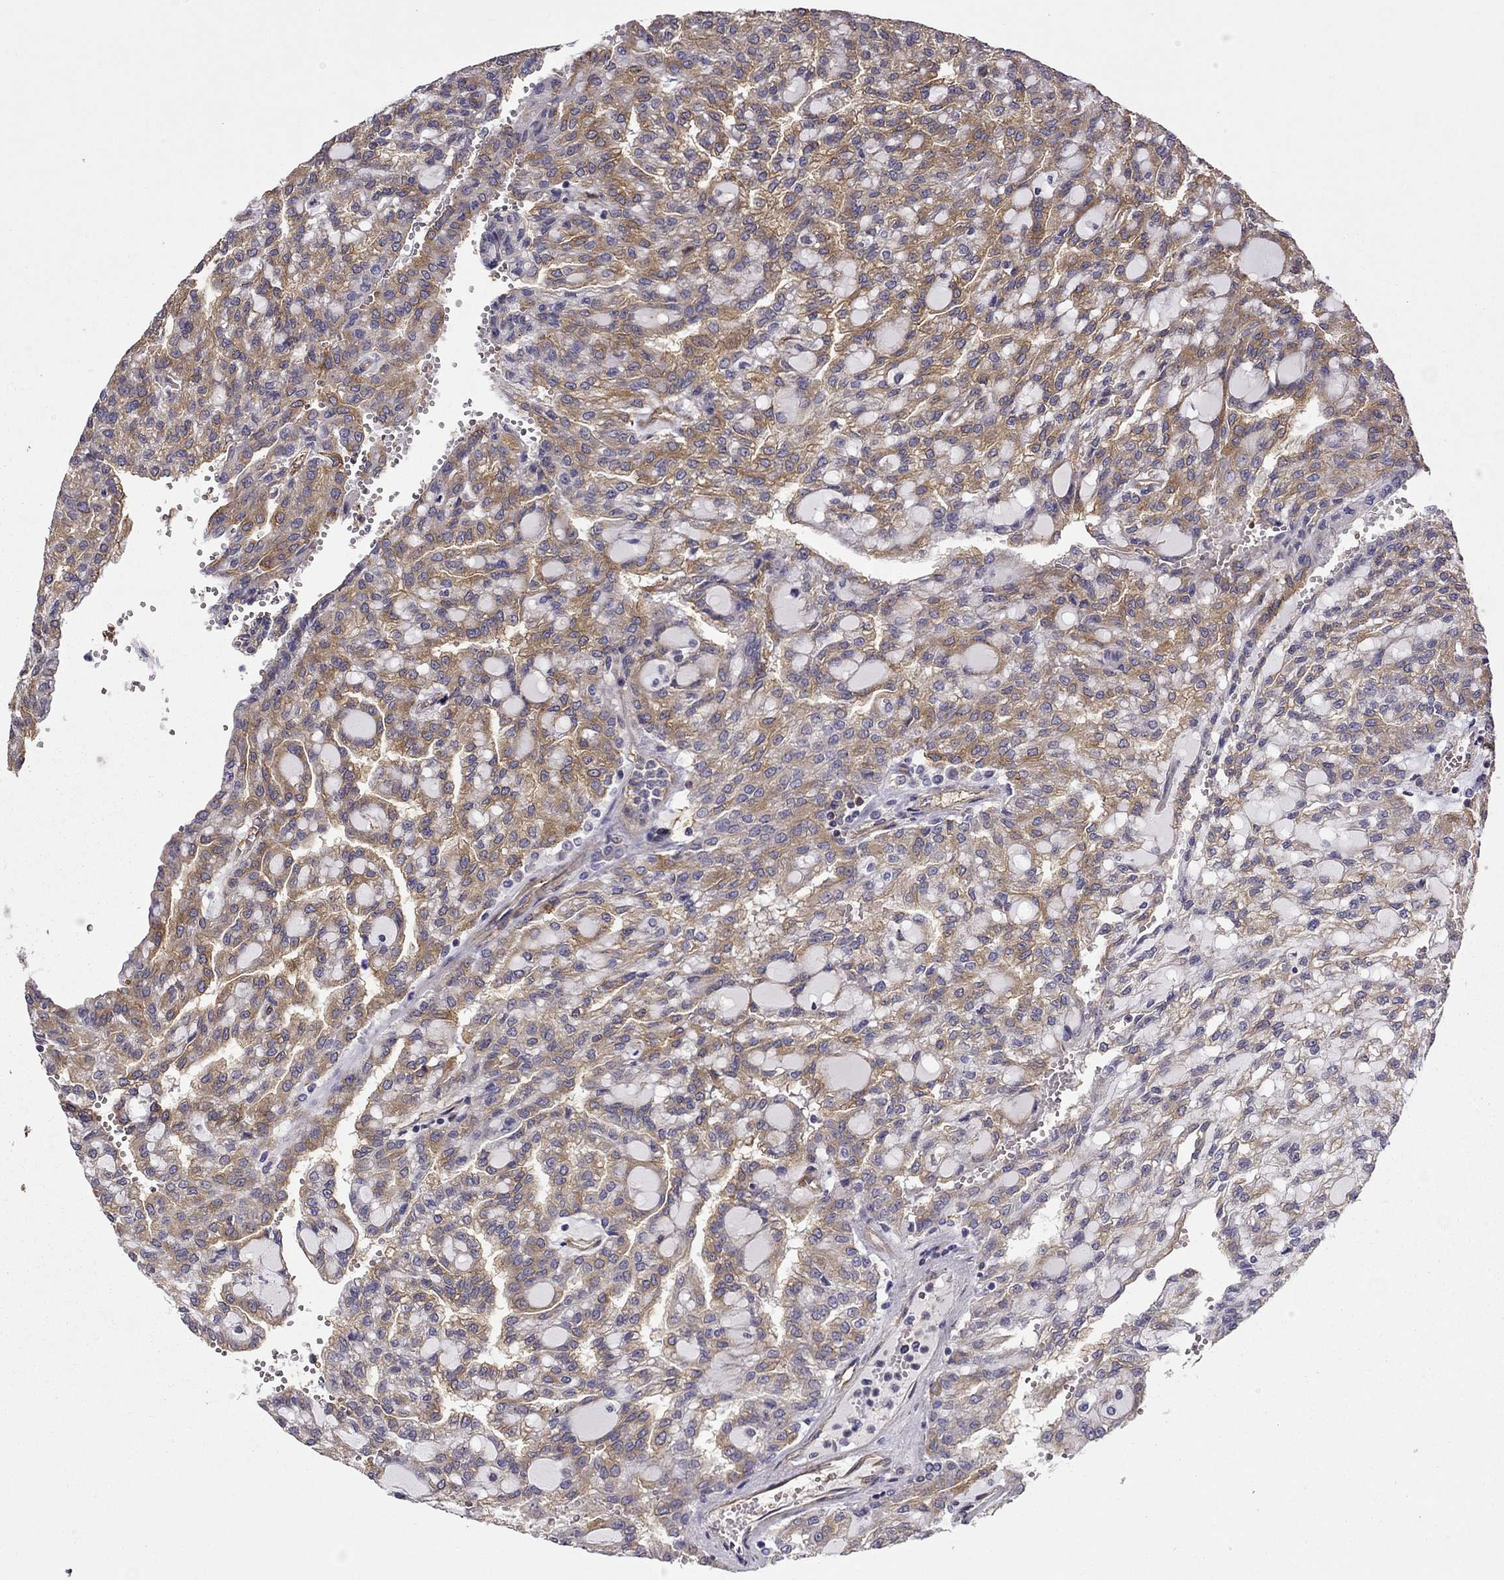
{"staining": {"intensity": "moderate", "quantity": ">75%", "location": "cytoplasmic/membranous"}, "tissue": "renal cancer", "cell_type": "Tumor cells", "image_type": "cancer", "snomed": [{"axis": "morphology", "description": "Adenocarcinoma, NOS"}, {"axis": "topography", "description": "Kidney"}], "caption": "Immunohistochemical staining of renal adenocarcinoma demonstrates medium levels of moderate cytoplasmic/membranous protein staining in approximately >75% of tumor cells. Using DAB (brown) and hematoxylin (blue) stains, captured at high magnification using brightfield microscopy.", "gene": "MAP4", "patient": {"sex": "male", "age": 63}}